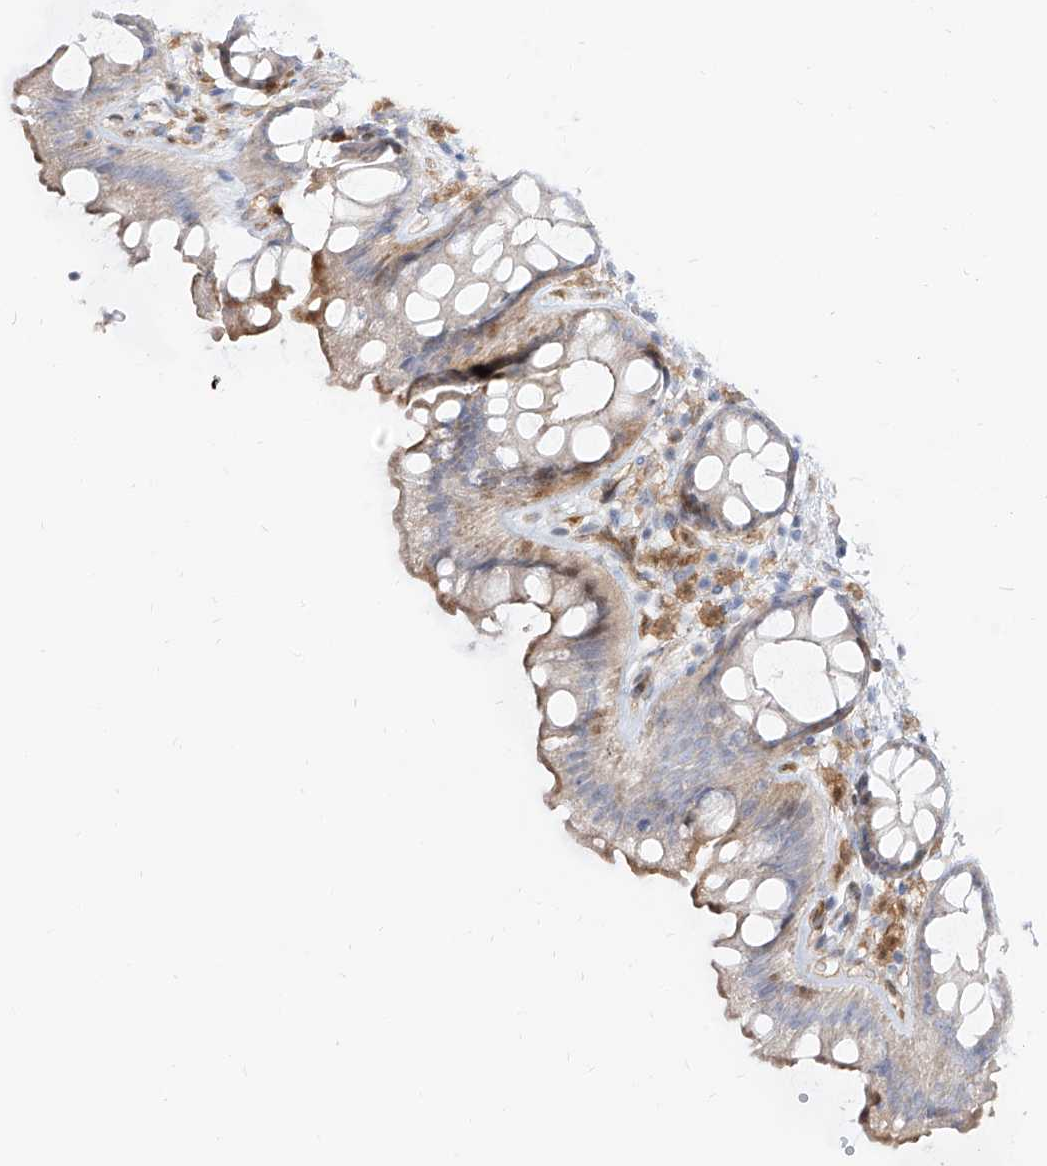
{"staining": {"intensity": "weak", "quantity": "25%-75%", "location": "cytoplasmic/membranous"}, "tissue": "rectum", "cell_type": "Glandular cells", "image_type": "normal", "snomed": [{"axis": "morphology", "description": "Normal tissue, NOS"}, {"axis": "topography", "description": "Rectum"}], "caption": "Protein expression analysis of normal rectum shows weak cytoplasmic/membranous positivity in about 25%-75% of glandular cells.", "gene": "KYNU", "patient": {"sex": "female", "age": 65}}